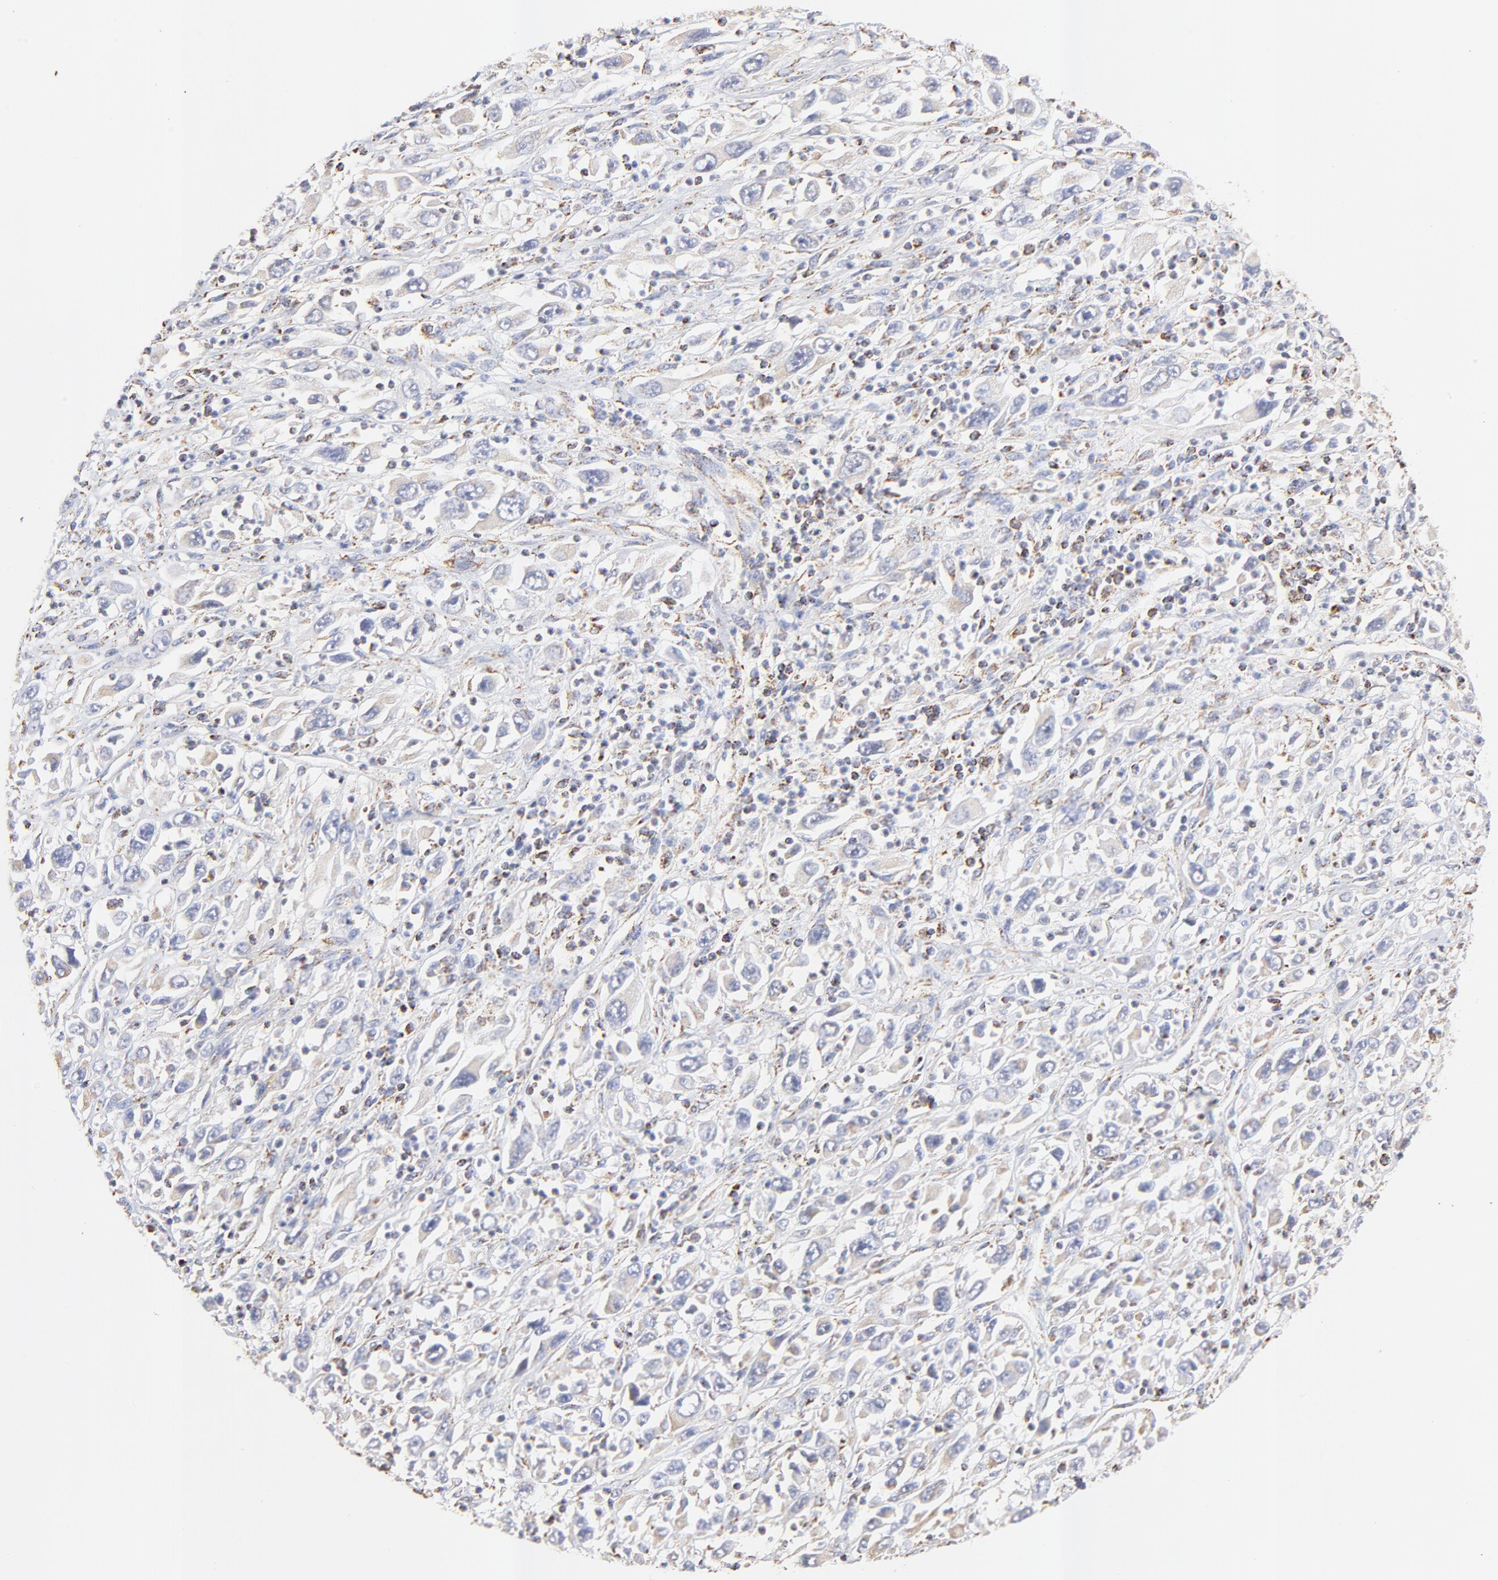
{"staining": {"intensity": "weak", "quantity": "25%-75%", "location": "cytoplasmic/membranous"}, "tissue": "melanoma", "cell_type": "Tumor cells", "image_type": "cancer", "snomed": [{"axis": "morphology", "description": "Malignant melanoma, Metastatic site"}, {"axis": "topography", "description": "Skin"}], "caption": "An image showing weak cytoplasmic/membranous positivity in about 25%-75% of tumor cells in malignant melanoma (metastatic site), as visualized by brown immunohistochemical staining.", "gene": "COX4I1", "patient": {"sex": "female", "age": 56}}